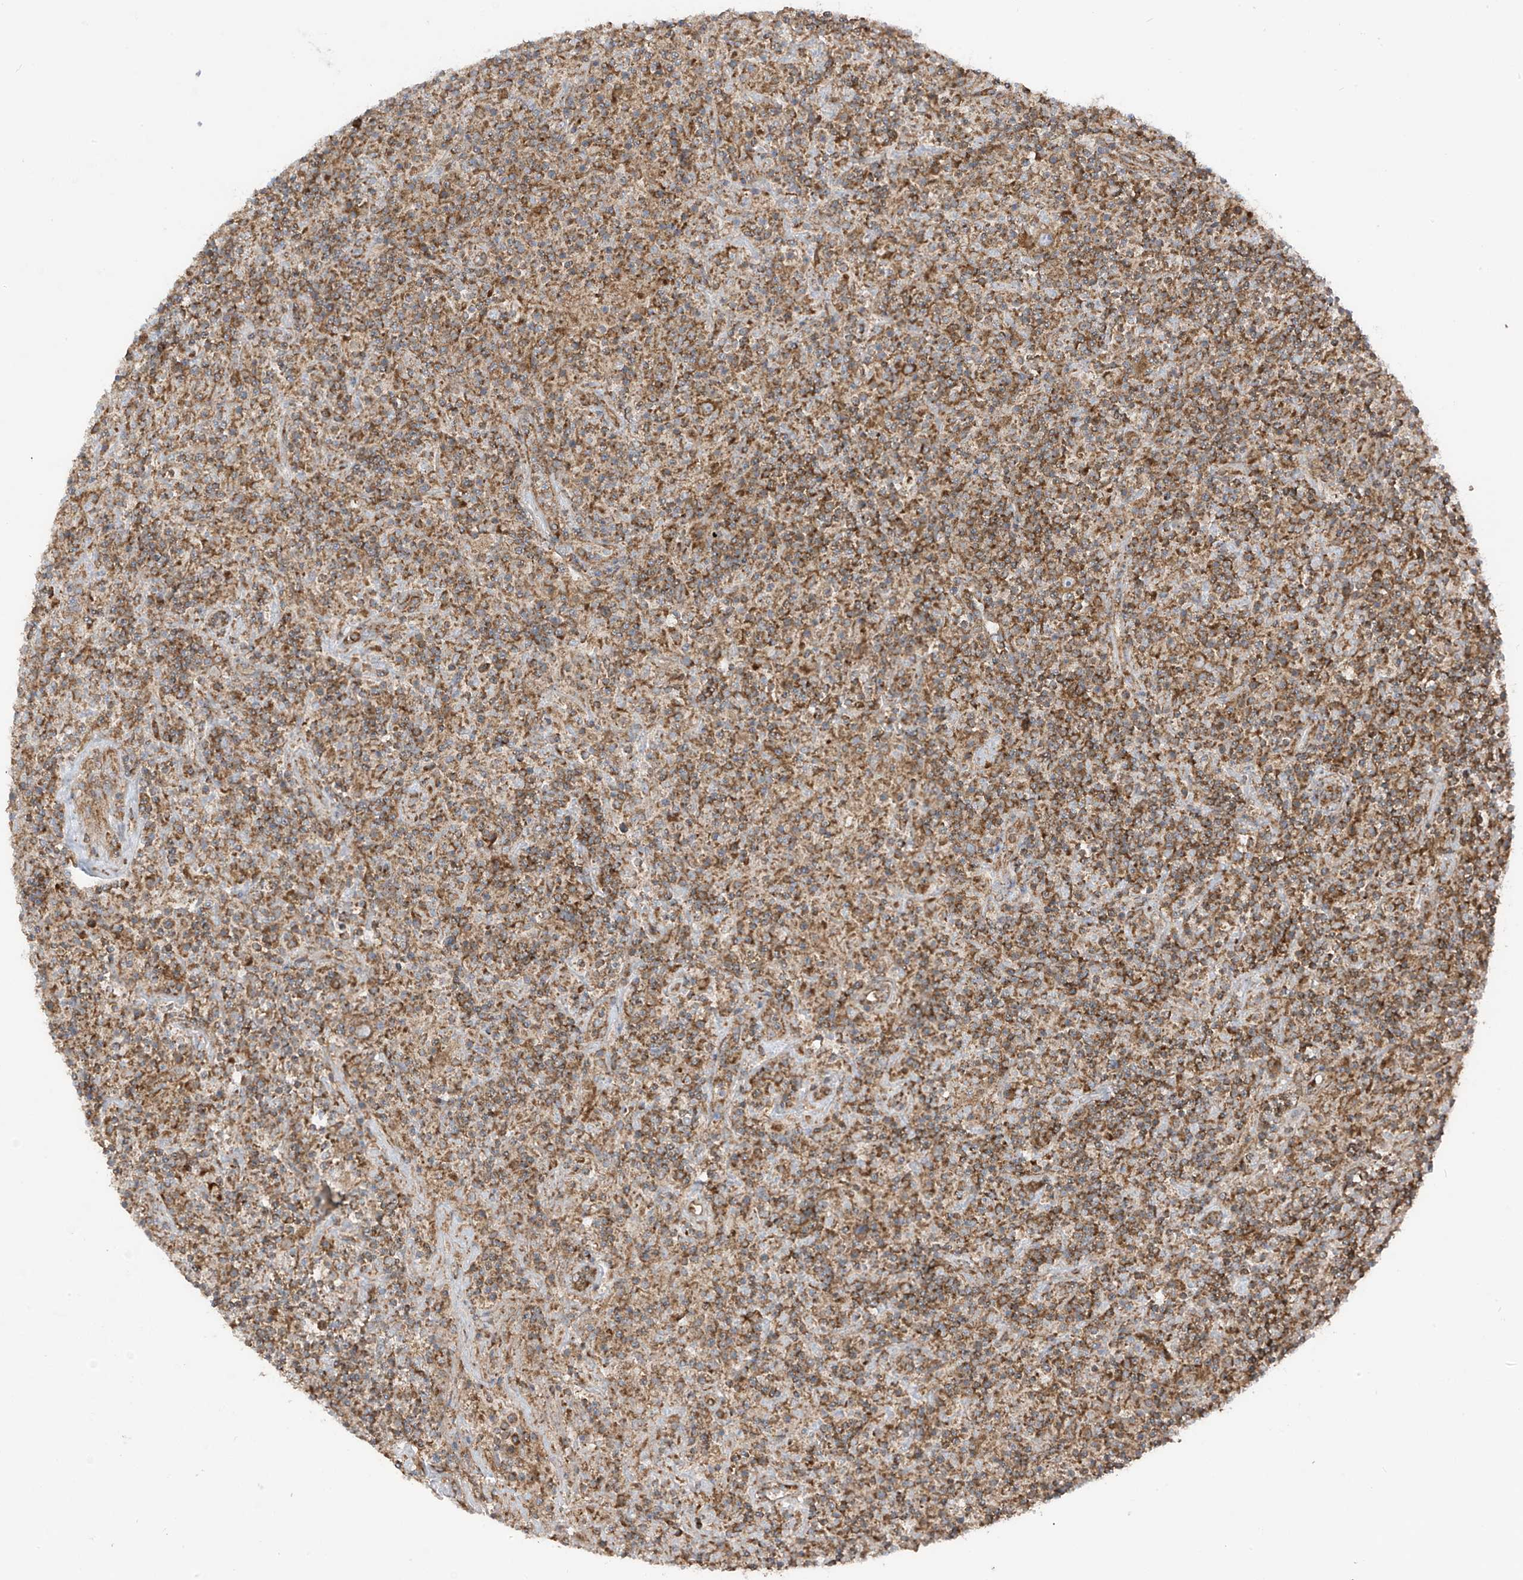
{"staining": {"intensity": "moderate", "quantity": ">75%", "location": "cytoplasmic/membranous"}, "tissue": "lymphoma", "cell_type": "Tumor cells", "image_type": "cancer", "snomed": [{"axis": "morphology", "description": "Hodgkin's disease, NOS"}, {"axis": "topography", "description": "Lymph node"}], "caption": "The image displays a brown stain indicating the presence of a protein in the cytoplasmic/membranous of tumor cells in lymphoma. The staining is performed using DAB brown chromogen to label protein expression. The nuclei are counter-stained blue using hematoxylin.", "gene": "REPS1", "patient": {"sex": "male", "age": 70}}